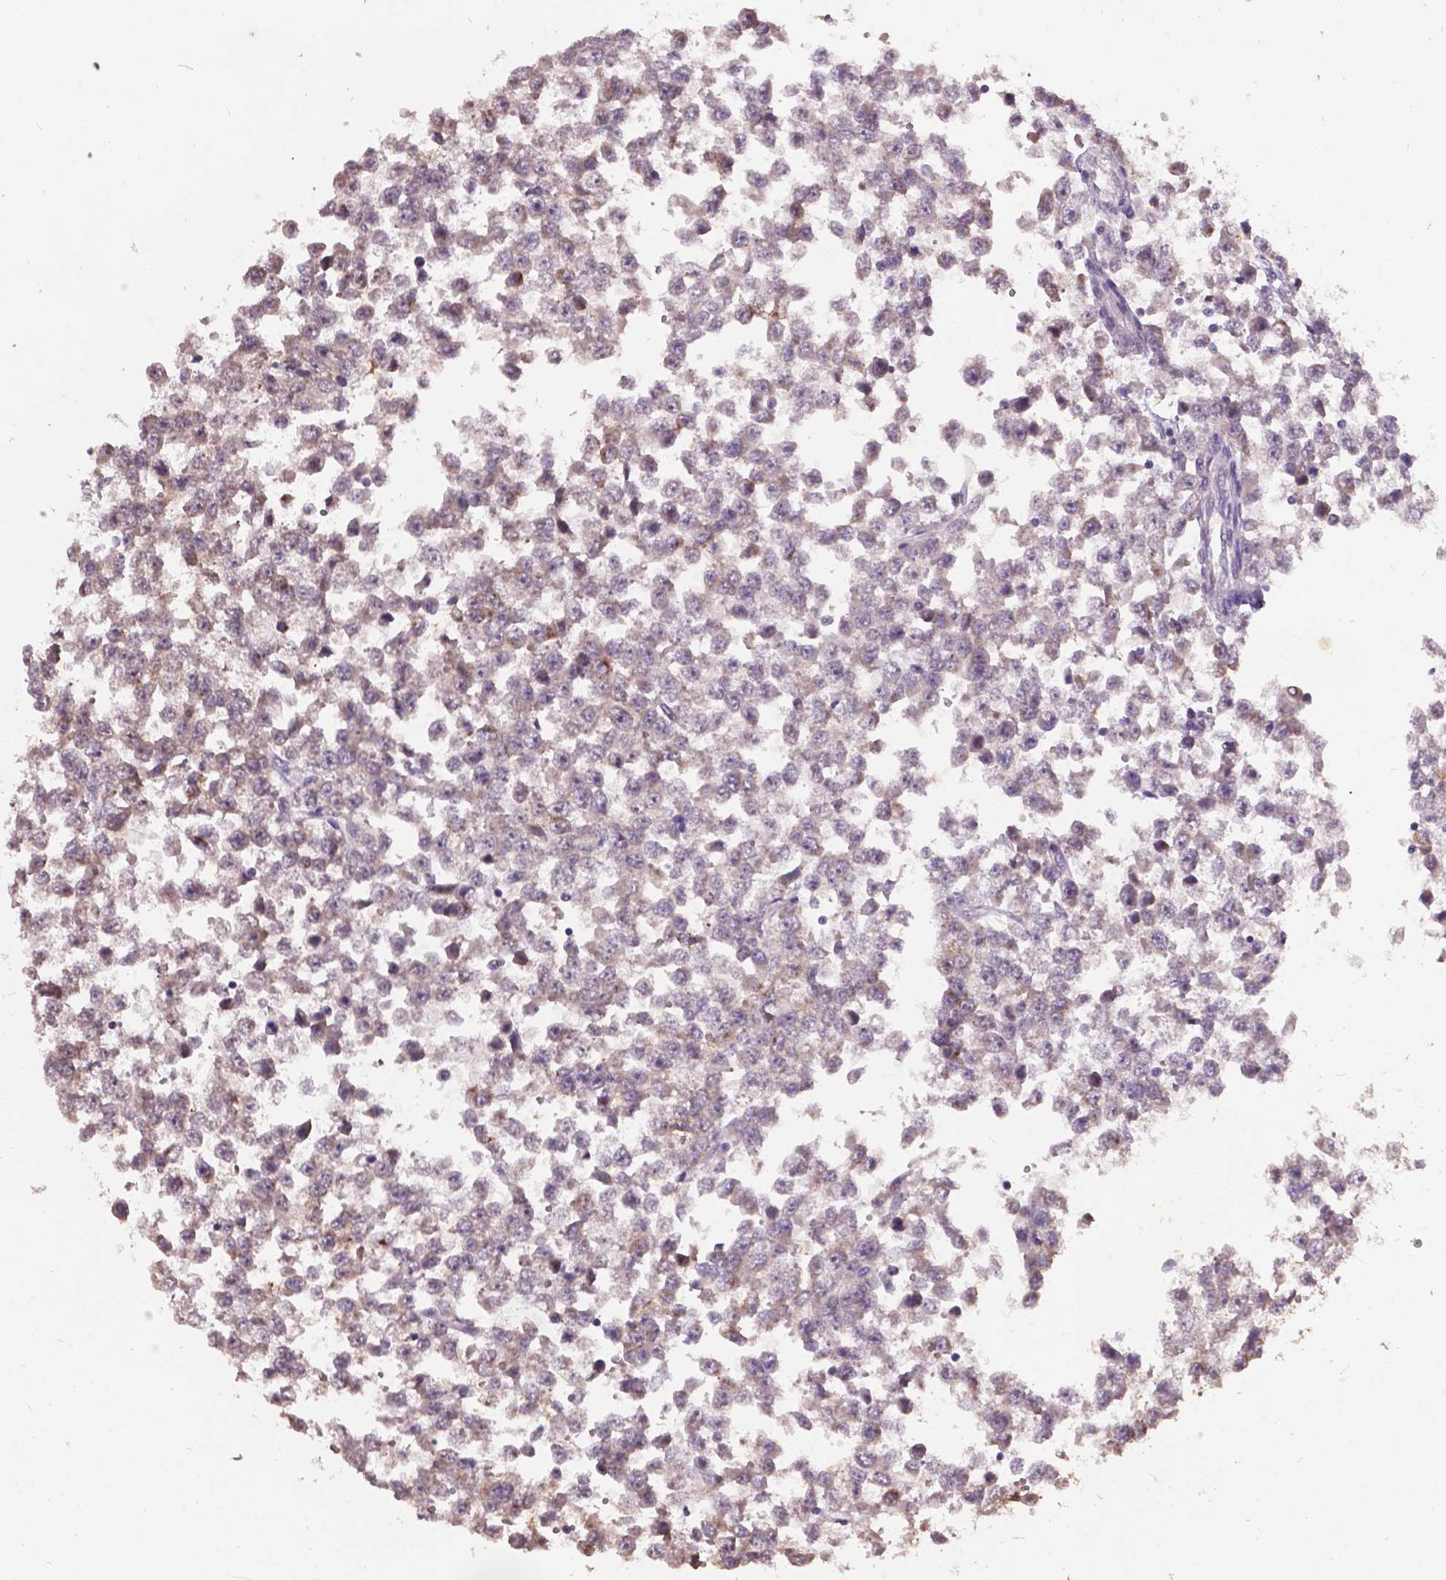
{"staining": {"intensity": "weak", "quantity": "25%-75%", "location": "cytoplasmic/membranous"}, "tissue": "testis cancer", "cell_type": "Tumor cells", "image_type": "cancer", "snomed": [{"axis": "morphology", "description": "Normal tissue, NOS"}, {"axis": "morphology", "description": "Seminoma, NOS"}, {"axis": "topography", "description": "Testis"}, {"axis": "topography", "description": "Epididymis"}], "caption": "Testis cancer (seminoma) was stained to show a protein in brown. There is low levels of weak cytoplasmic/membranous positivity in about 25%-75% of tumor cells.", "gene": "GLRA2", "patient": {"sex": "male", "age": 34}}